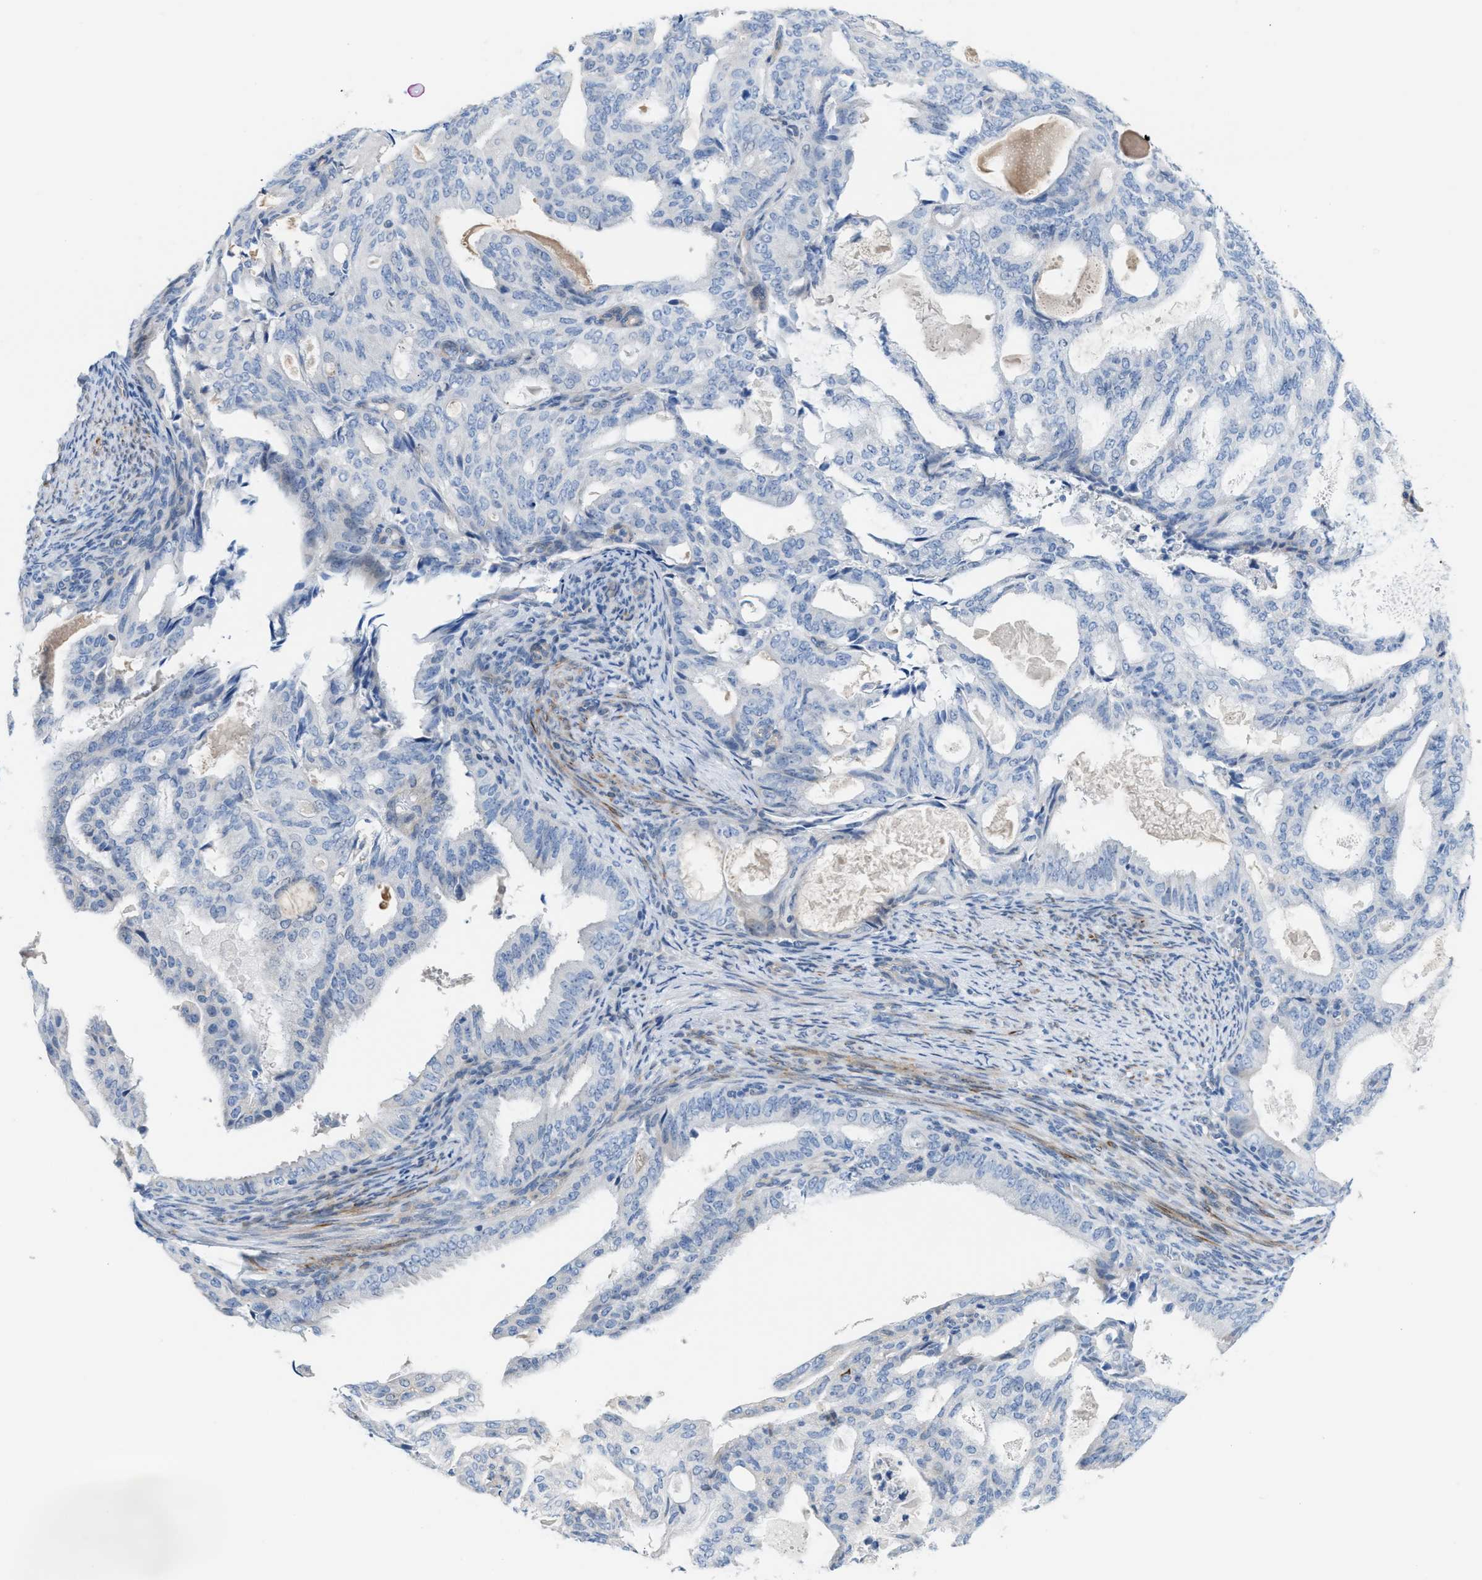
{"staining": {"intensity": "negative", "quantity": "none", "location": "none"}, "tissue": "endometrial cancer", "cell_type": "Tumor cells", "image_type": "cancer", "snomed": [{"axis": "morphology", "description": "Adenocarcinoma, NOS"}, {"axis": "topography", "description": "Endometrium"}], "caption": "There is no significant expression in tumor cells of adenocarcinoma (endometrial).", "gene": "MPP3", "patient": {"sex": "female", "age": 58}}